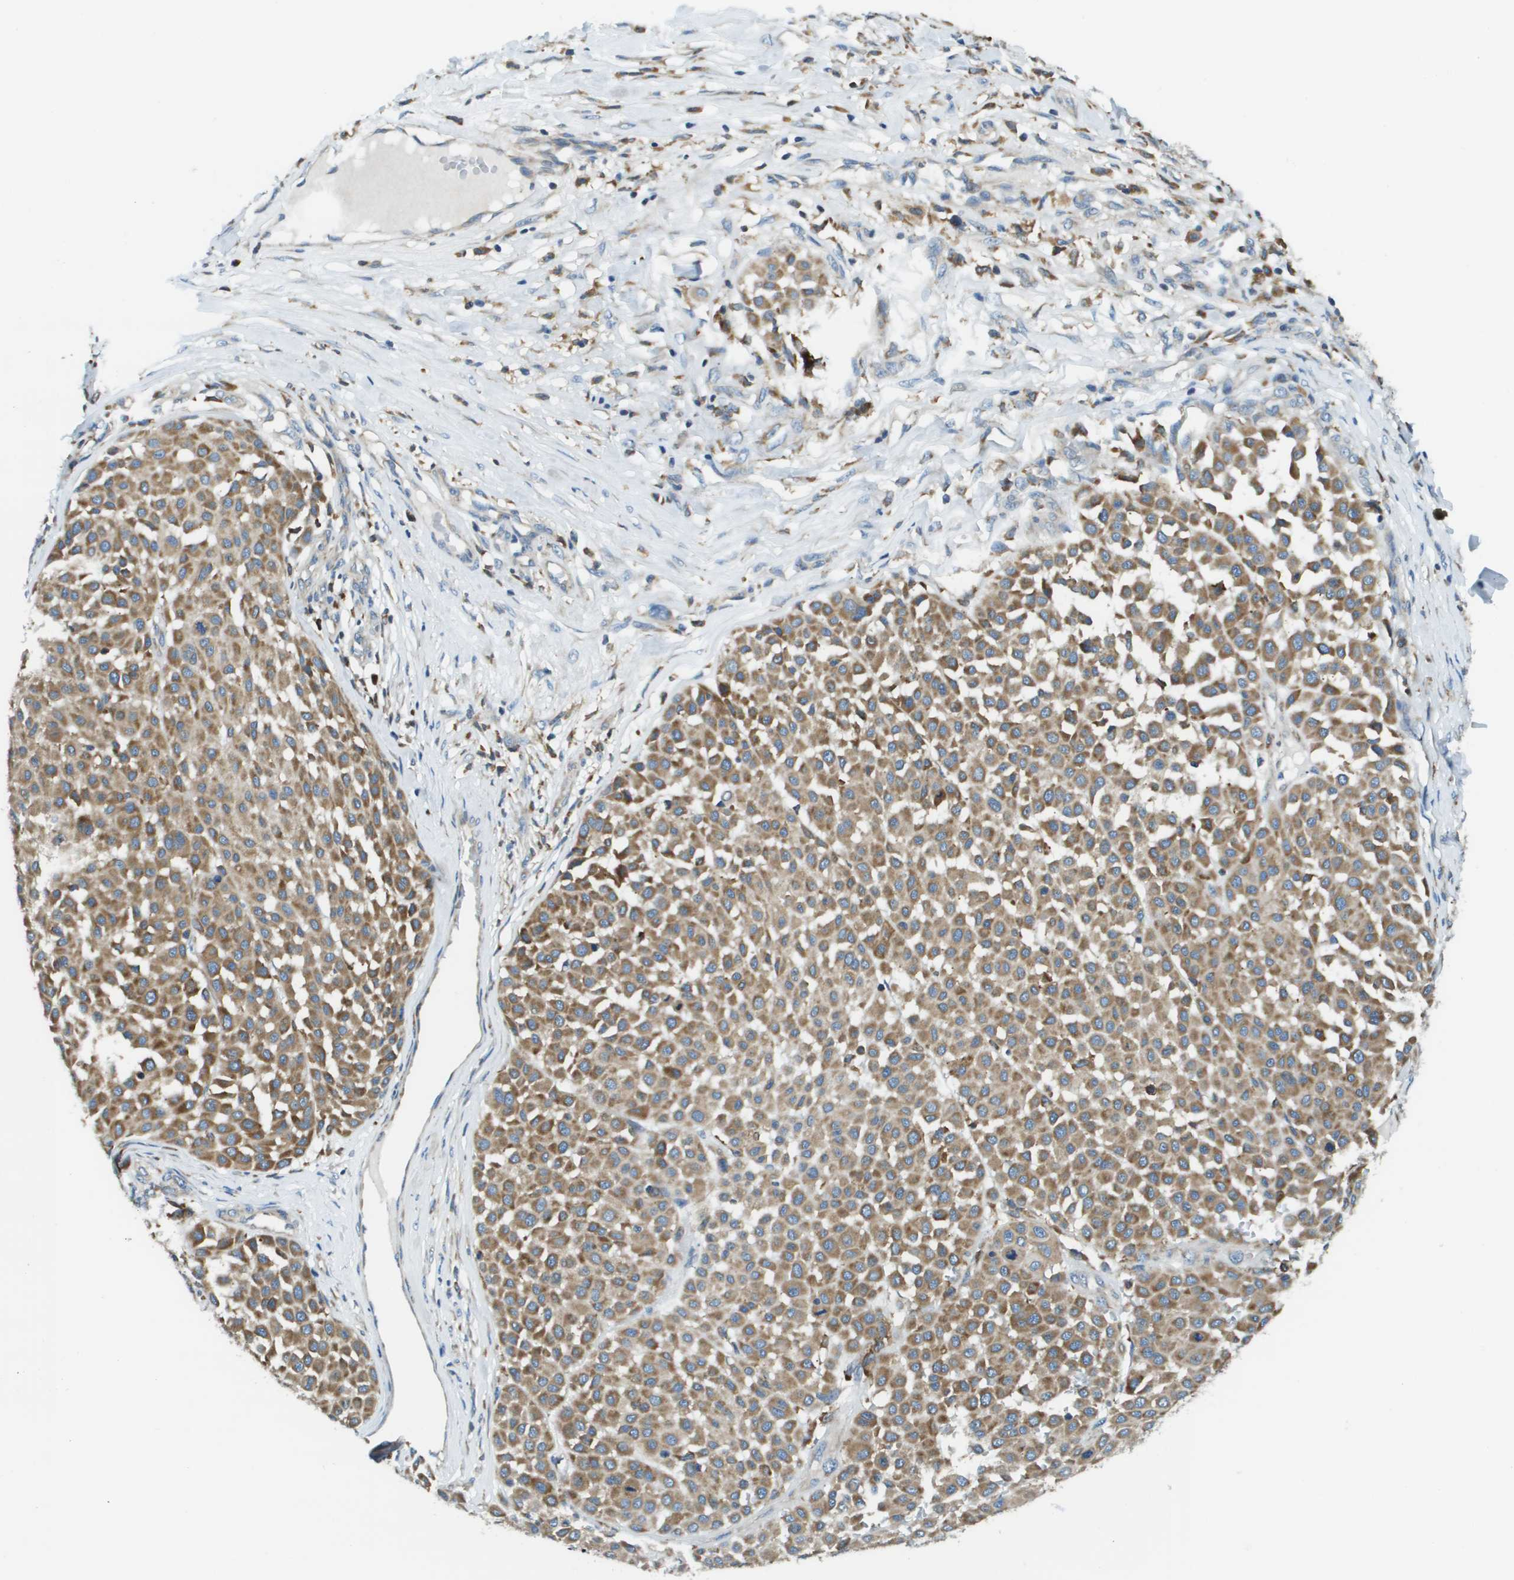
{"staining": {"intensity": "weak", "quantity": ">75%", "location": "cytoplasmic/membranous"}, "tissue": "melanoma", "cell_type": "Tumor cells", "image_type": "cancer", "snomed": [{"axis": "morphology", "description": "Malignant melanoma, Metastatic site"}, {"axis": "topography", "description": "Soft tissue"}], "caption": "The histopathology image reveals immunohistochemical staining of melanoma. There is weak cytoplasmic/membranous expression is present in approximately >75% of tumor cells.", "gene": "CNPY3", "patient": {"sex": "male", "age": 41}}